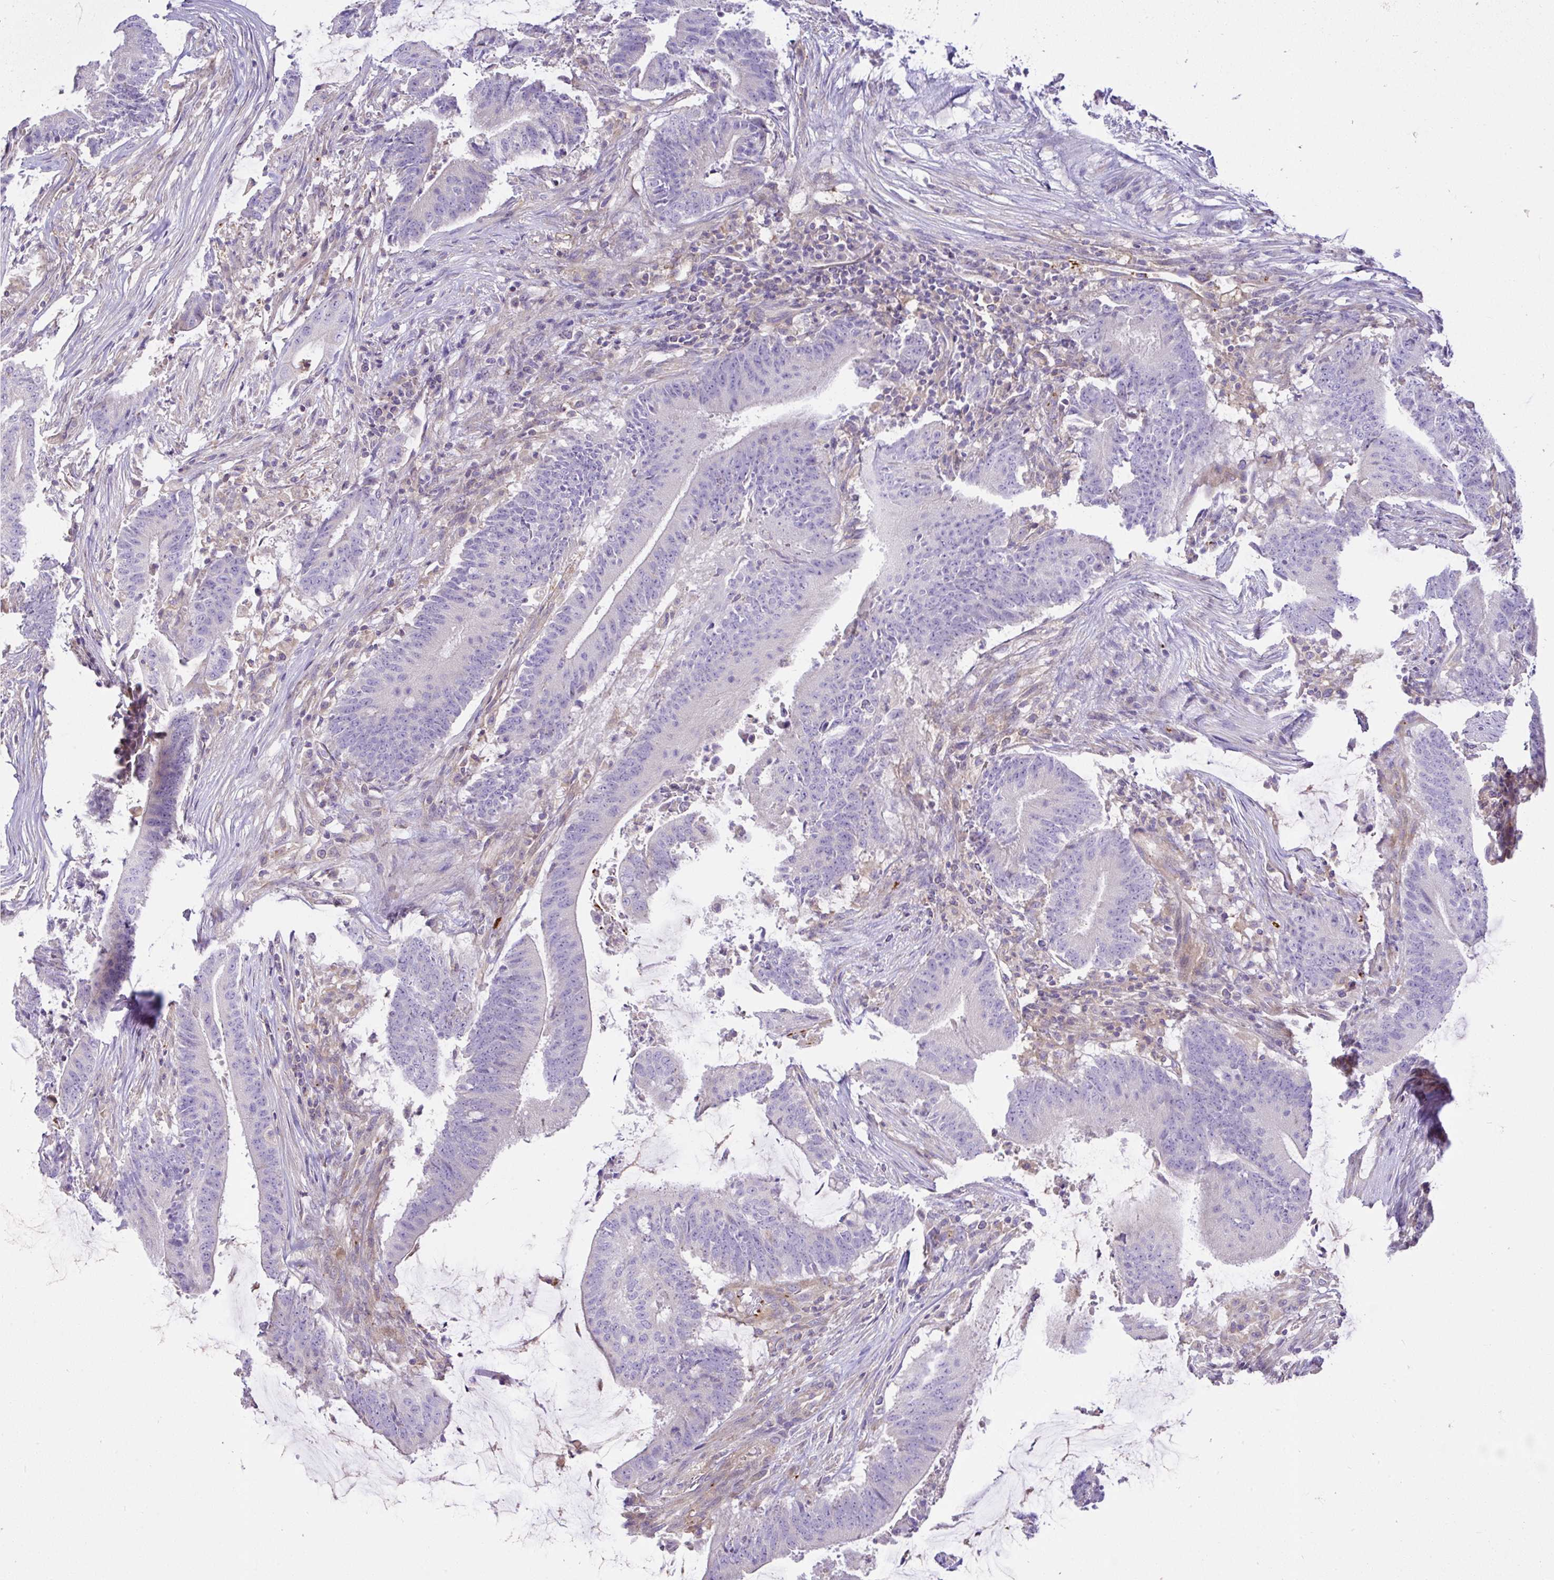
{"staining": {"intensity": "negative", "quantity": "none", "location": "none"}, "tissue": "colorectal cancer", "cell_type": "Tumor cells", "image_type": "cancer", "snomed": [{"axis": "morphology", "description": "Adenocarcinoma, NOS"}, {"axis": "topography", "description": "Colon"}], "caption": "This is an IHC photomicrograph of adenocarcinoma (colorectal). There is no positivity in tumor cells.", "gene": "CCDC142", "patient": {"sex": "female", "age": 43}}